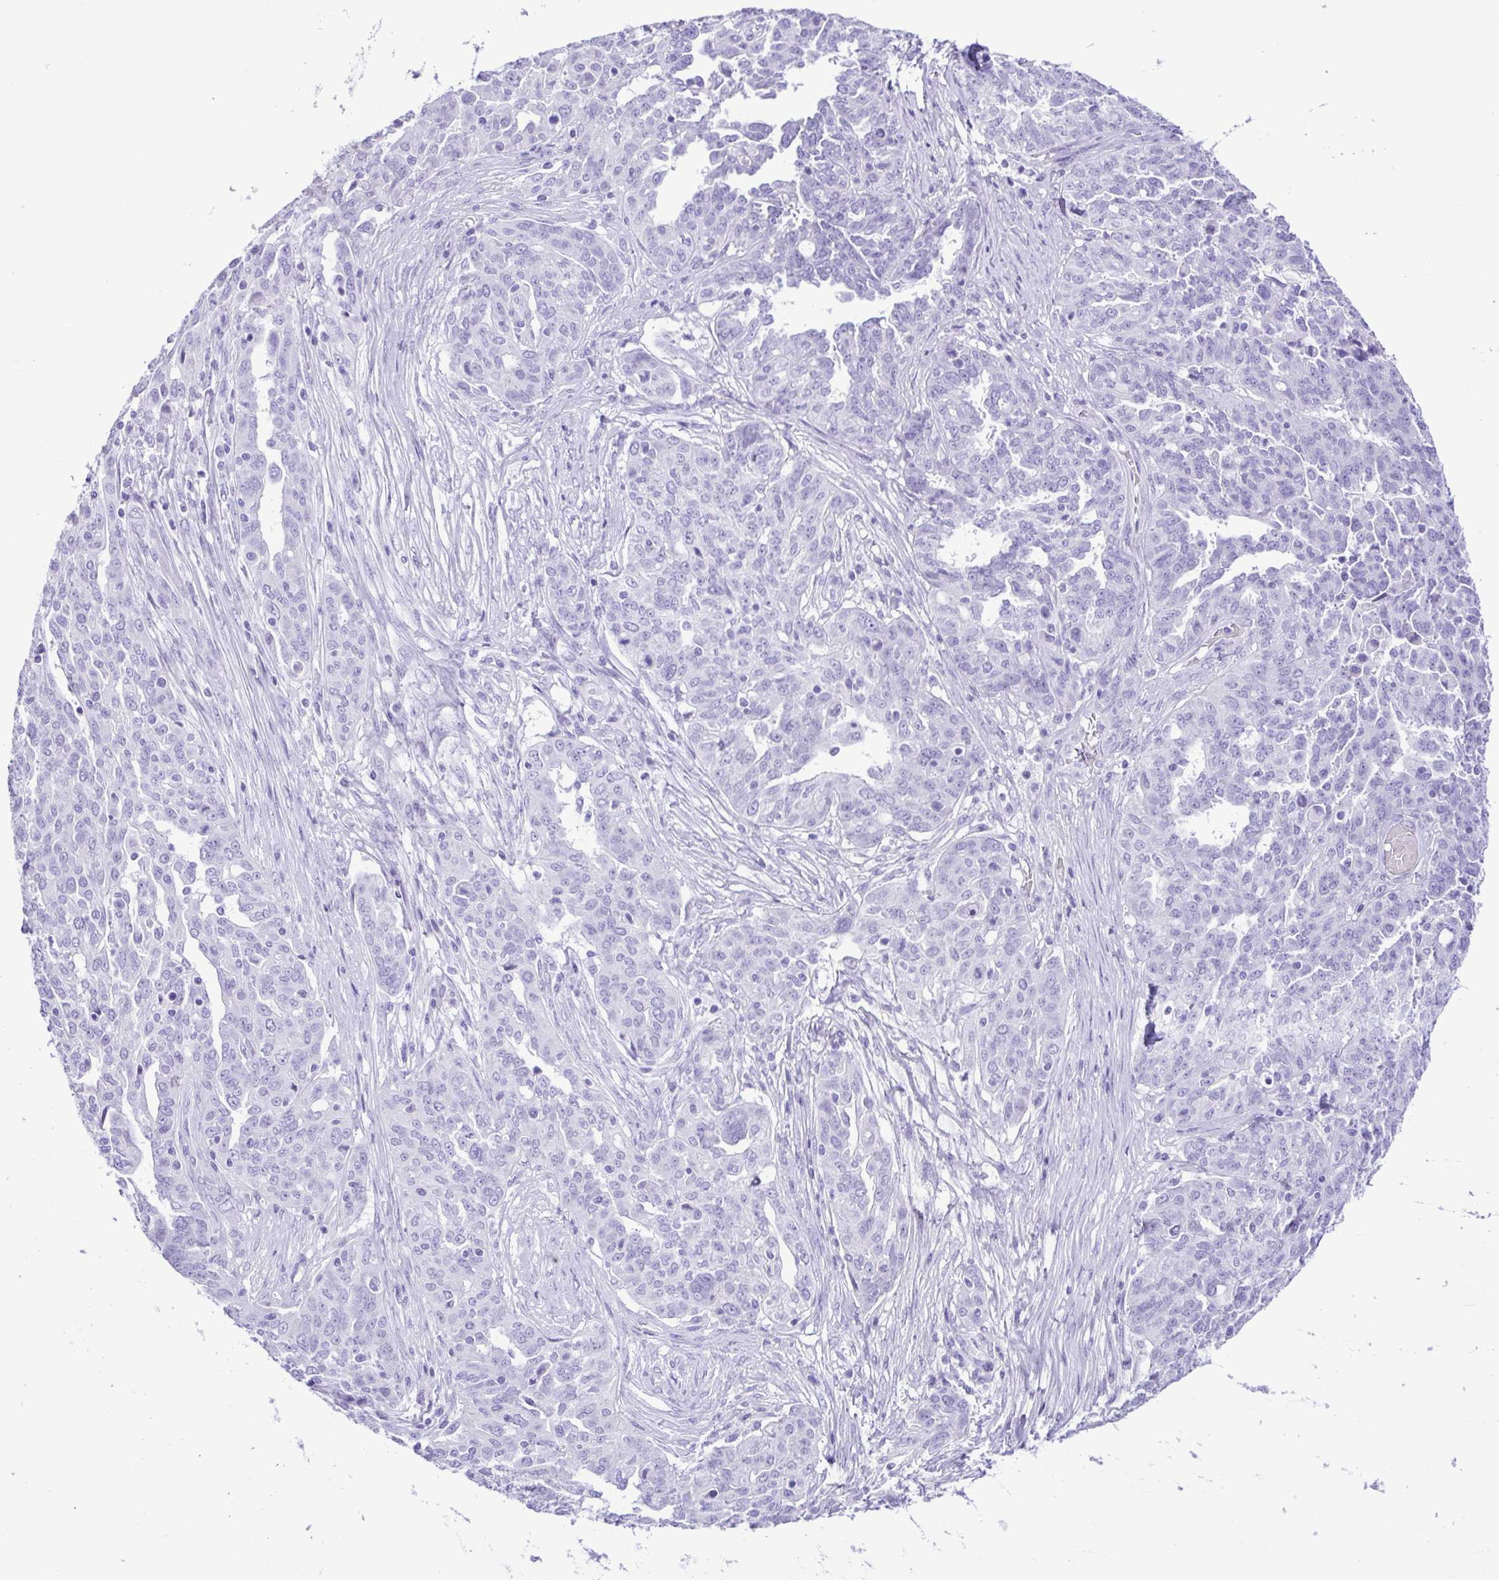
{"staining": {"intensity": "negative", "quantity": "none", "location": "none"}, "tissue": "ovarian cancer", "cell_type": "Tumor cells", "image_type": "cancer", "snomed": [{"axis": "morphology", "description": "Cystadenocarcinoma, serous, NOS"}, {"axis": "topography", "description": "Ovary"}], "caption": "Immunohistochemistry histopathology image of neoplastic tissue: serous cystadenocarcinoma (ovarian) stained with DAB (3,3'-diaminobenzidine) reveals no significant protein staining in tumor cells.", "gene": "CASP14", "patient": {"sex": "female", "age": 67}}